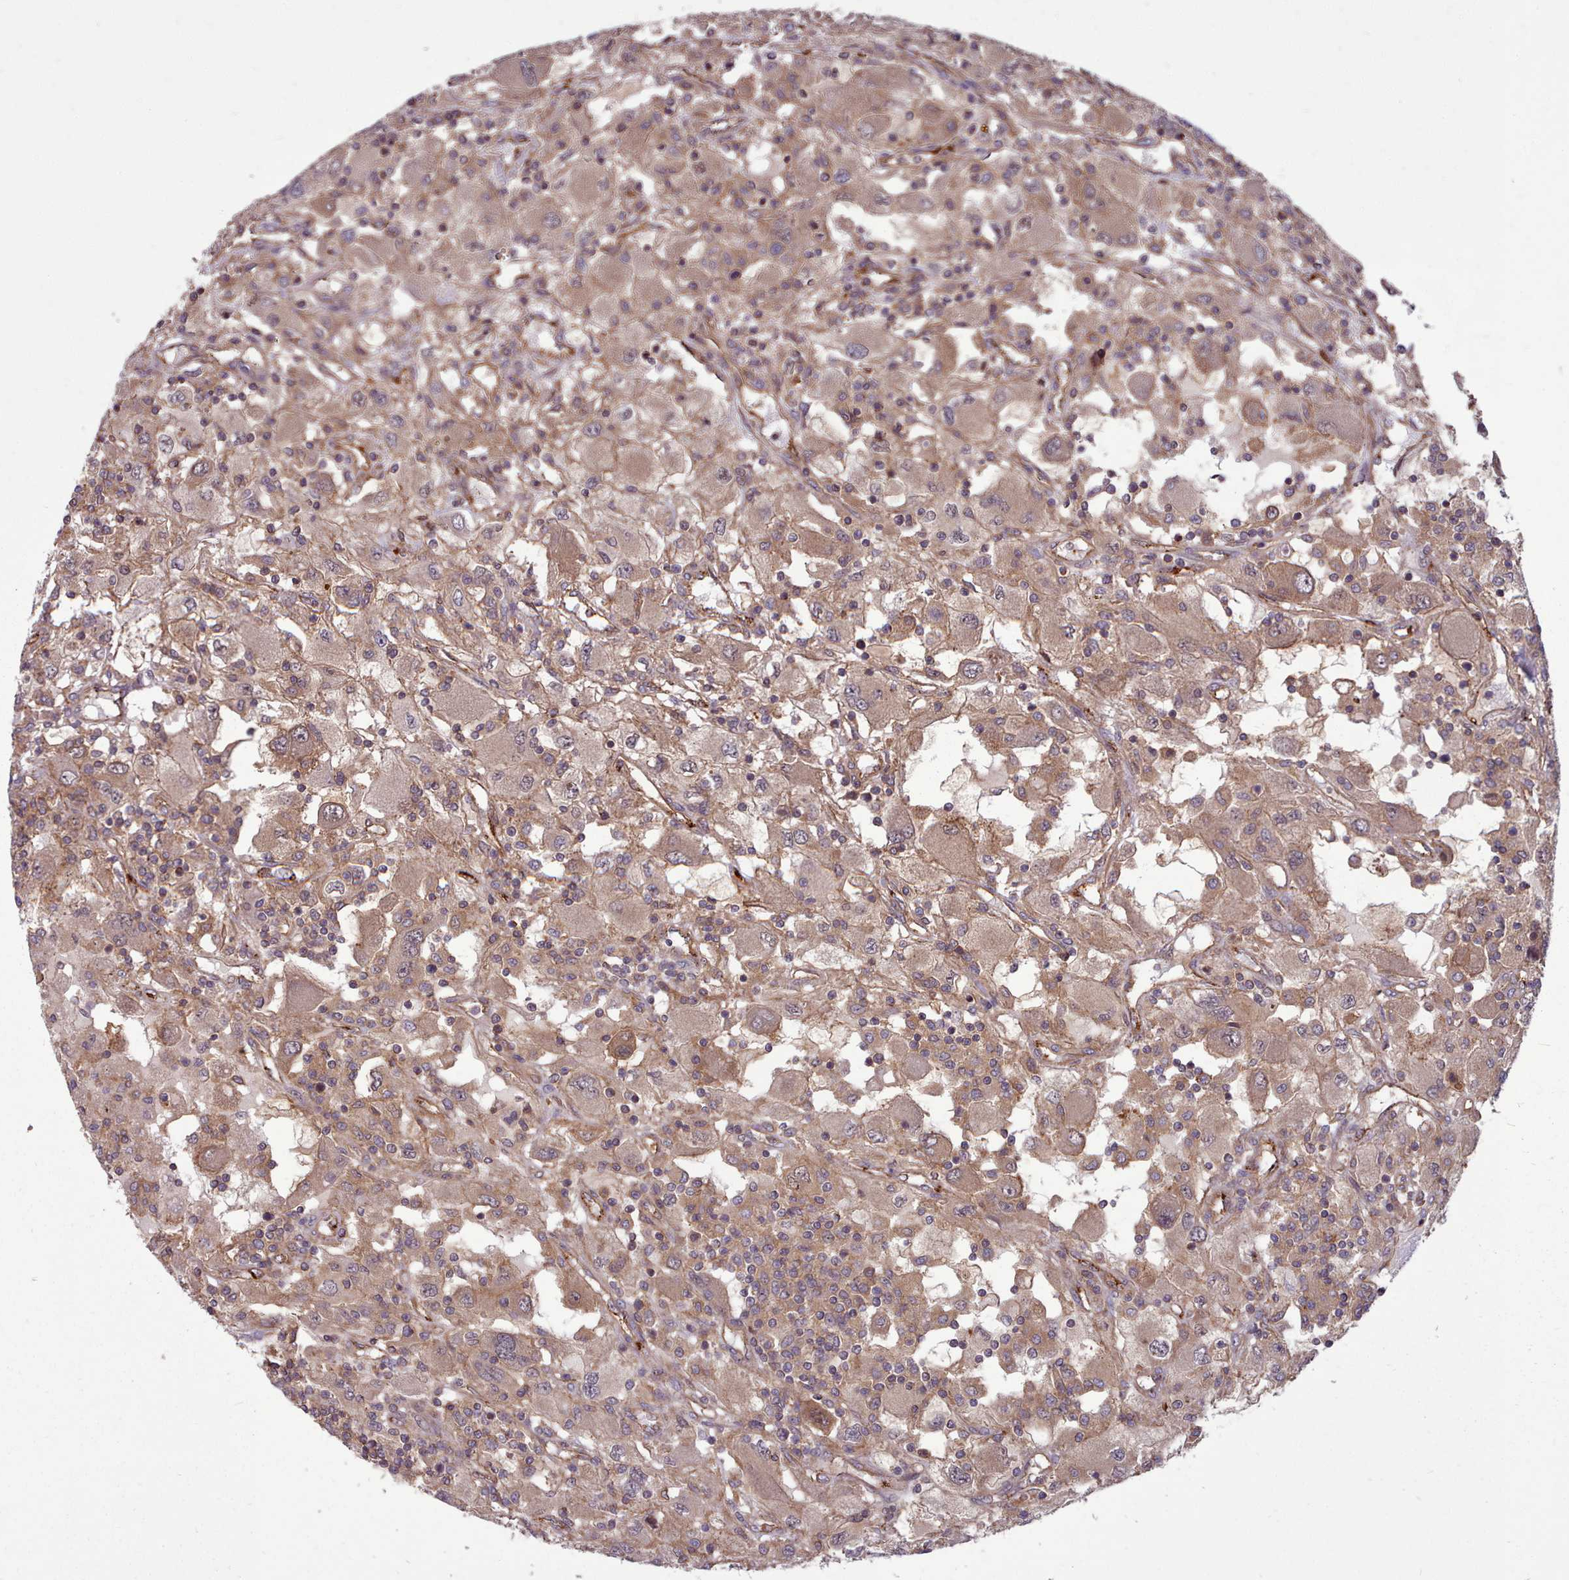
{"staining": {"intensity": "weak", "quantity": ">75%", "location": "cytoplasmic/membranous"}, "tissue": "renal cancer", "cell_type": "Tumor cells", "image_type": "cancer", "snomed": [{"axis": "morphology", "description": "Adenocarcinoma, NOS"}, {"axis": "topography", "description": "Kidney"}], "caption": "Tumor cells exhibit weak cytoplasmic/membranous positivity in approximately >75% of cells in adenocarcinoma (renal).", "gene": "STUB1", "patient": {"sex": "female", "age": 67}}